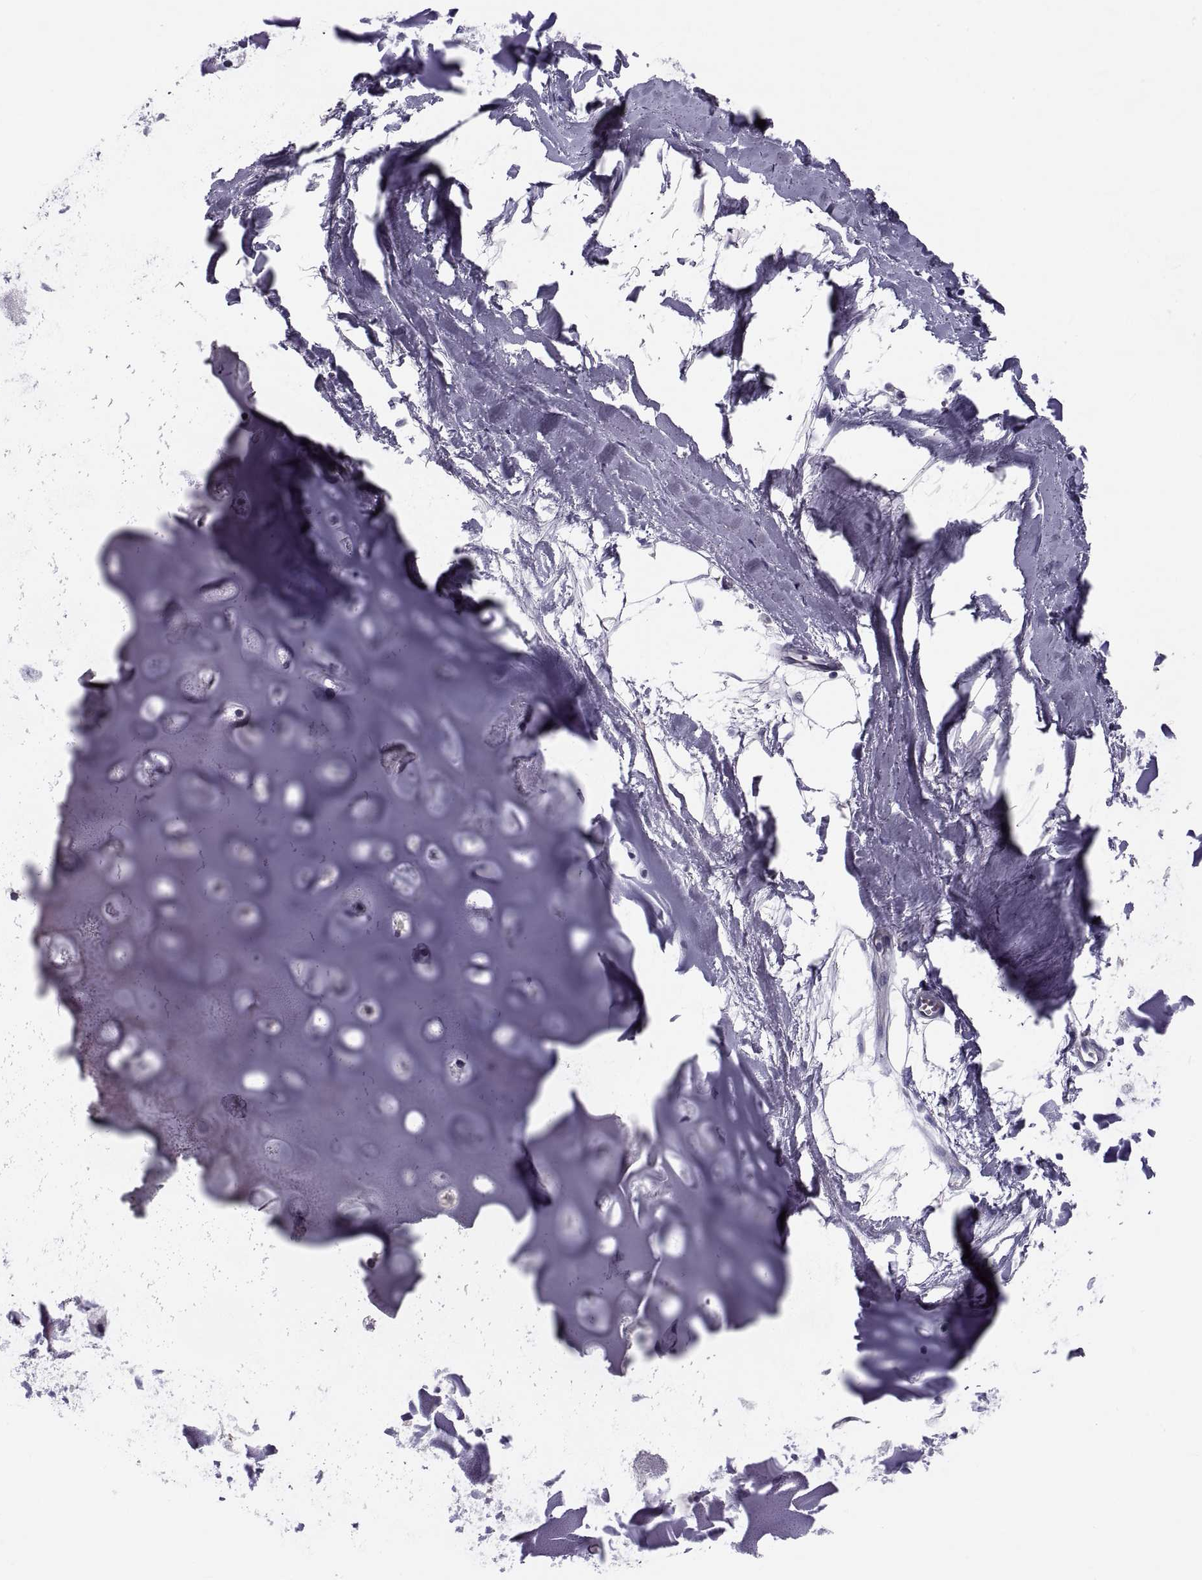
{"staining": {"intensity": "negative", "quantity": "none", "location": "none"}, "tissue": "adipose tissue", "cell_type": "Adipocytes", "image_type": "normal", "snomed": [{"axis": "morphology", "description": "Normal tissue, NOS"}, {"axis": "morphology", "description": "Squamous cell carcinoma, NOS"}, {"axis": "topography", "description": "Cartilage tissue"}, {"axis": "topography", "description": "Lung"}], "caption": "Photomicrograph shows no significant protein expression in adipocytes of normal adipose tissue.", "gene": "PDZRN4", "patient": {"sex": "male", "age": 66}}